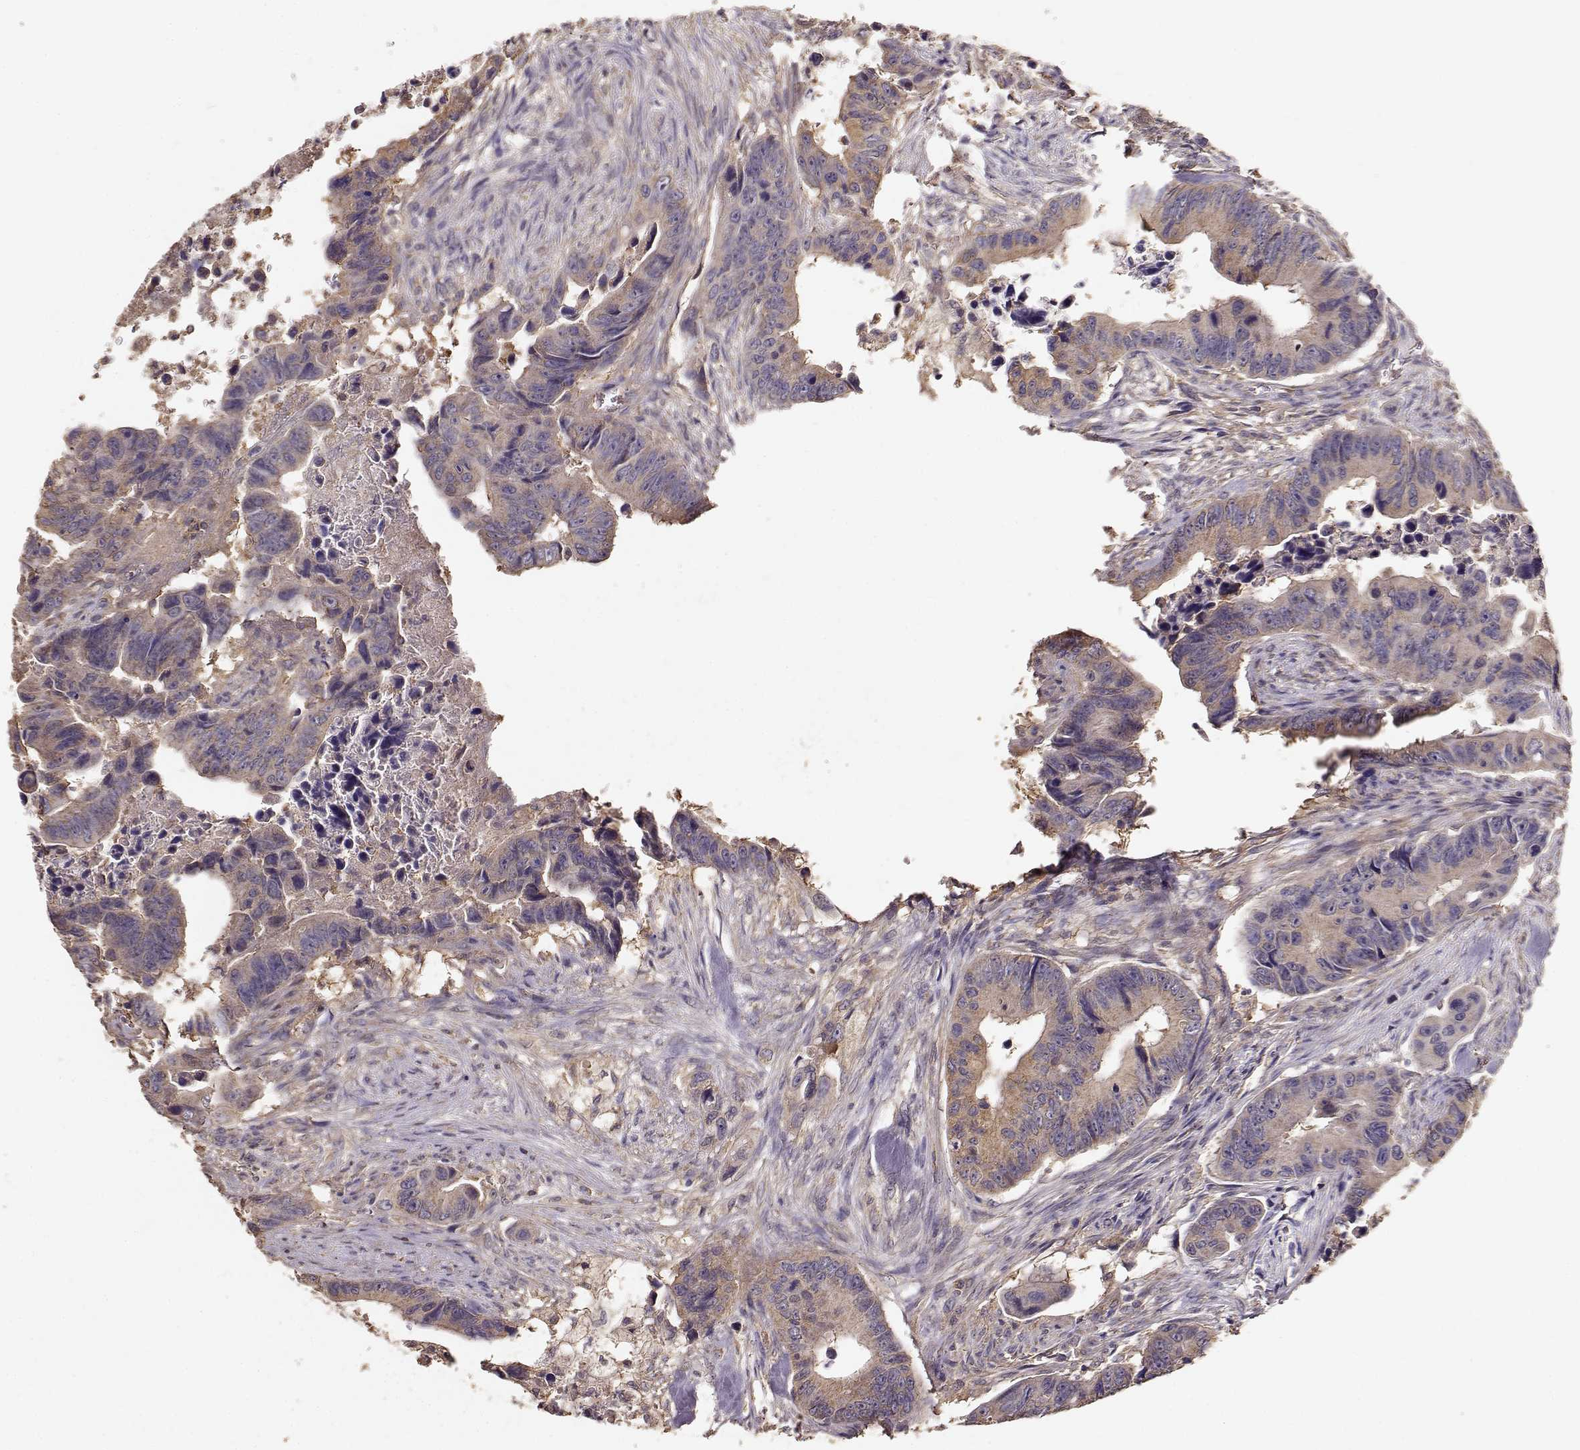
{"staining": {"intensity": "weak", "quantity": ">75%", "location": "cytoplasmic/membranous"}, "tissue": "colorectal cancer", "cell_type": "Tumor cells", "image_type": "cancer", "snomed": [{"axis": "morphology", "description": "Adenocarcinoma, NOS"}, {"axis": "topography", "description": "Colon"}], "caption": "Weak cytoplasmic/membranous positivity for a protein is identified in approximately >75% of tumor cells of colorectal adenocarcinoma using IHC.", "gene": "TARS3", "patient": {"sex": "female", "age": 87}}